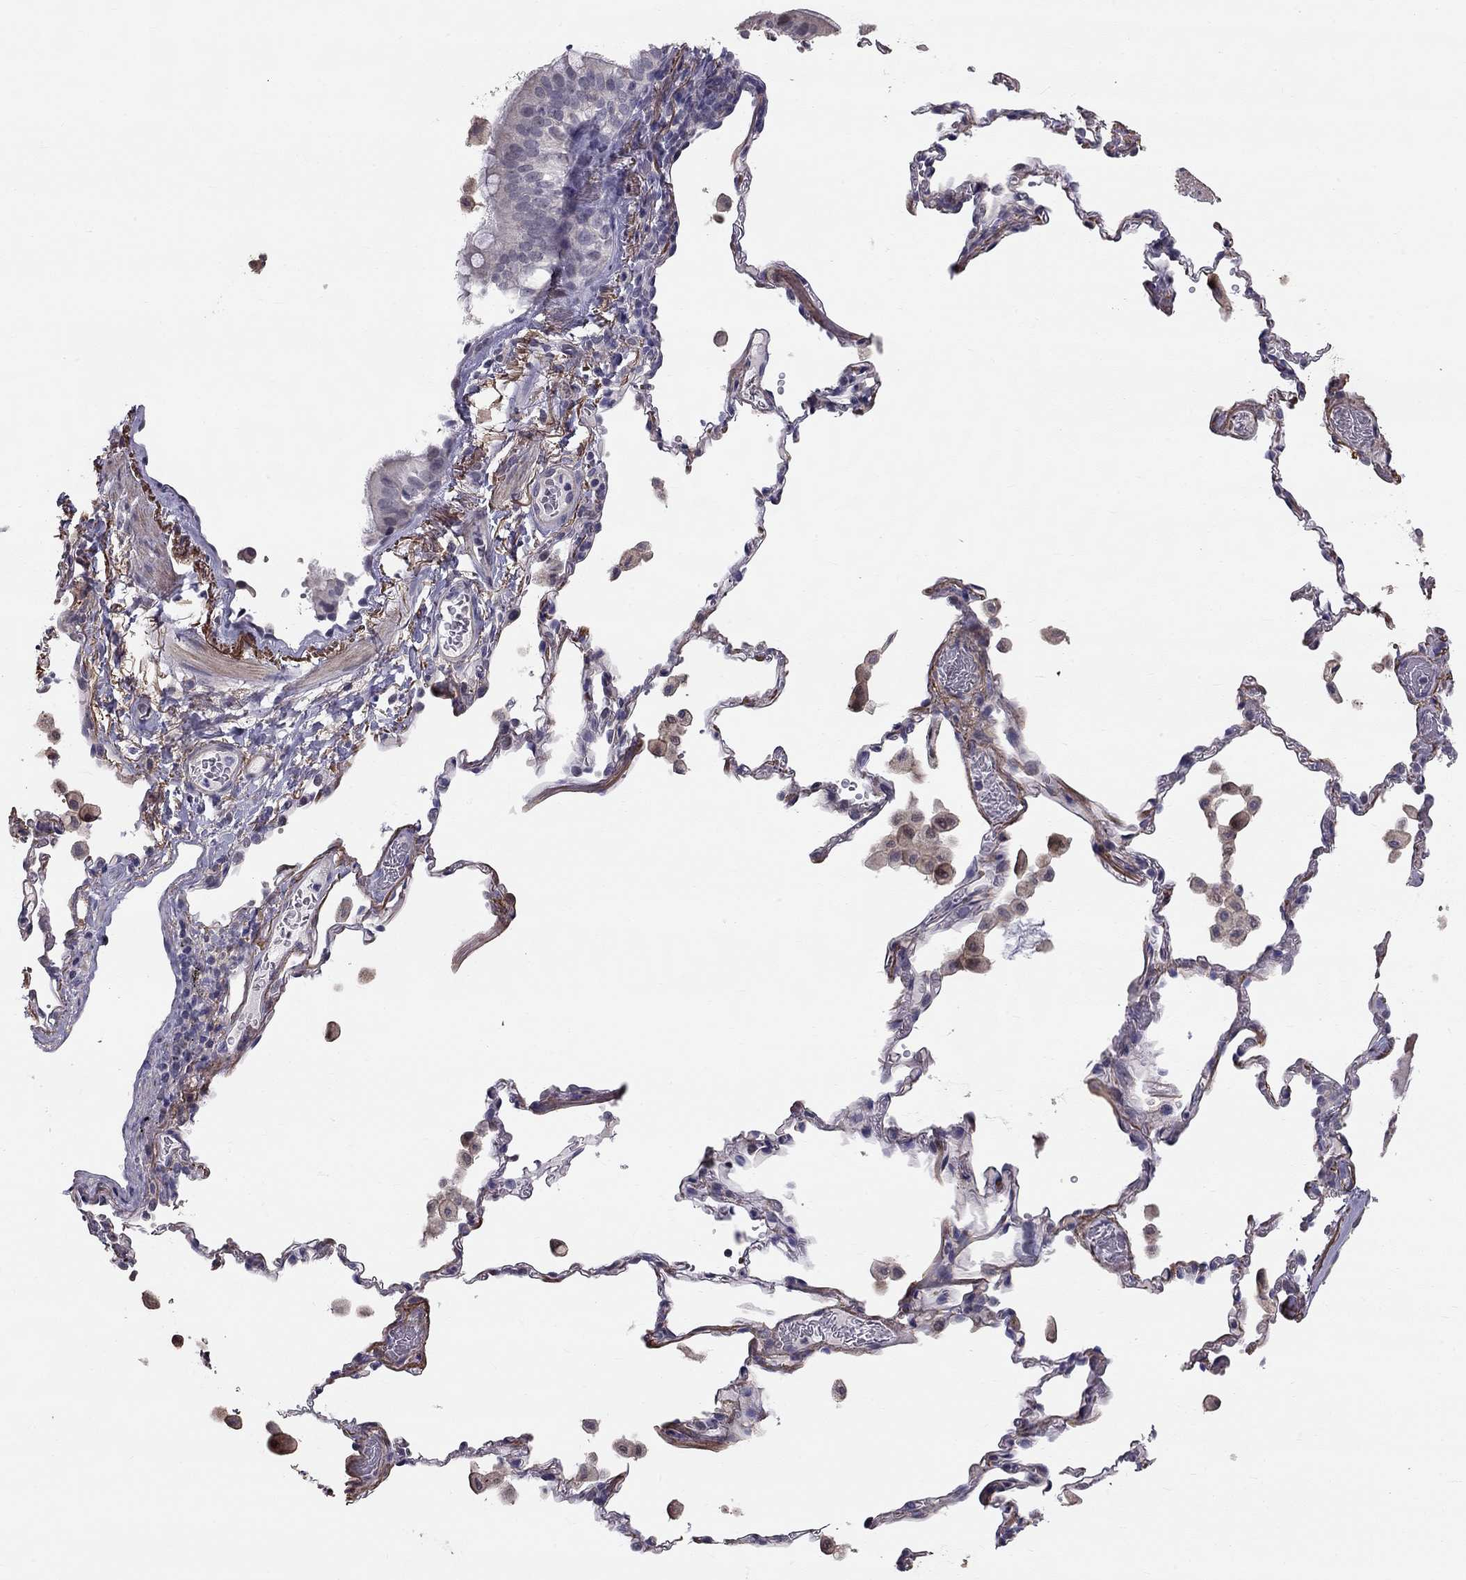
{"staining": {"intensity": "negative", "quantity": "none", "location": "none"}, "tissue": "bronchus", "cell_type": "Respiratory epithelial cells", "image_type": "normal", "snomed": [{"axis": "morphology", "description": "Normal tissue, NOS"}, {"axis": "topography", "description": "Bronchus"}, {"axis": "topography", "description": "Lung"}], "caption": "This is a photomicrograph of IHC staining of benign bronchus, which shows no expression in respiratory epithelial cells.", "gene": "GJB4", "patient": {"sex": "male", "age": 54}}